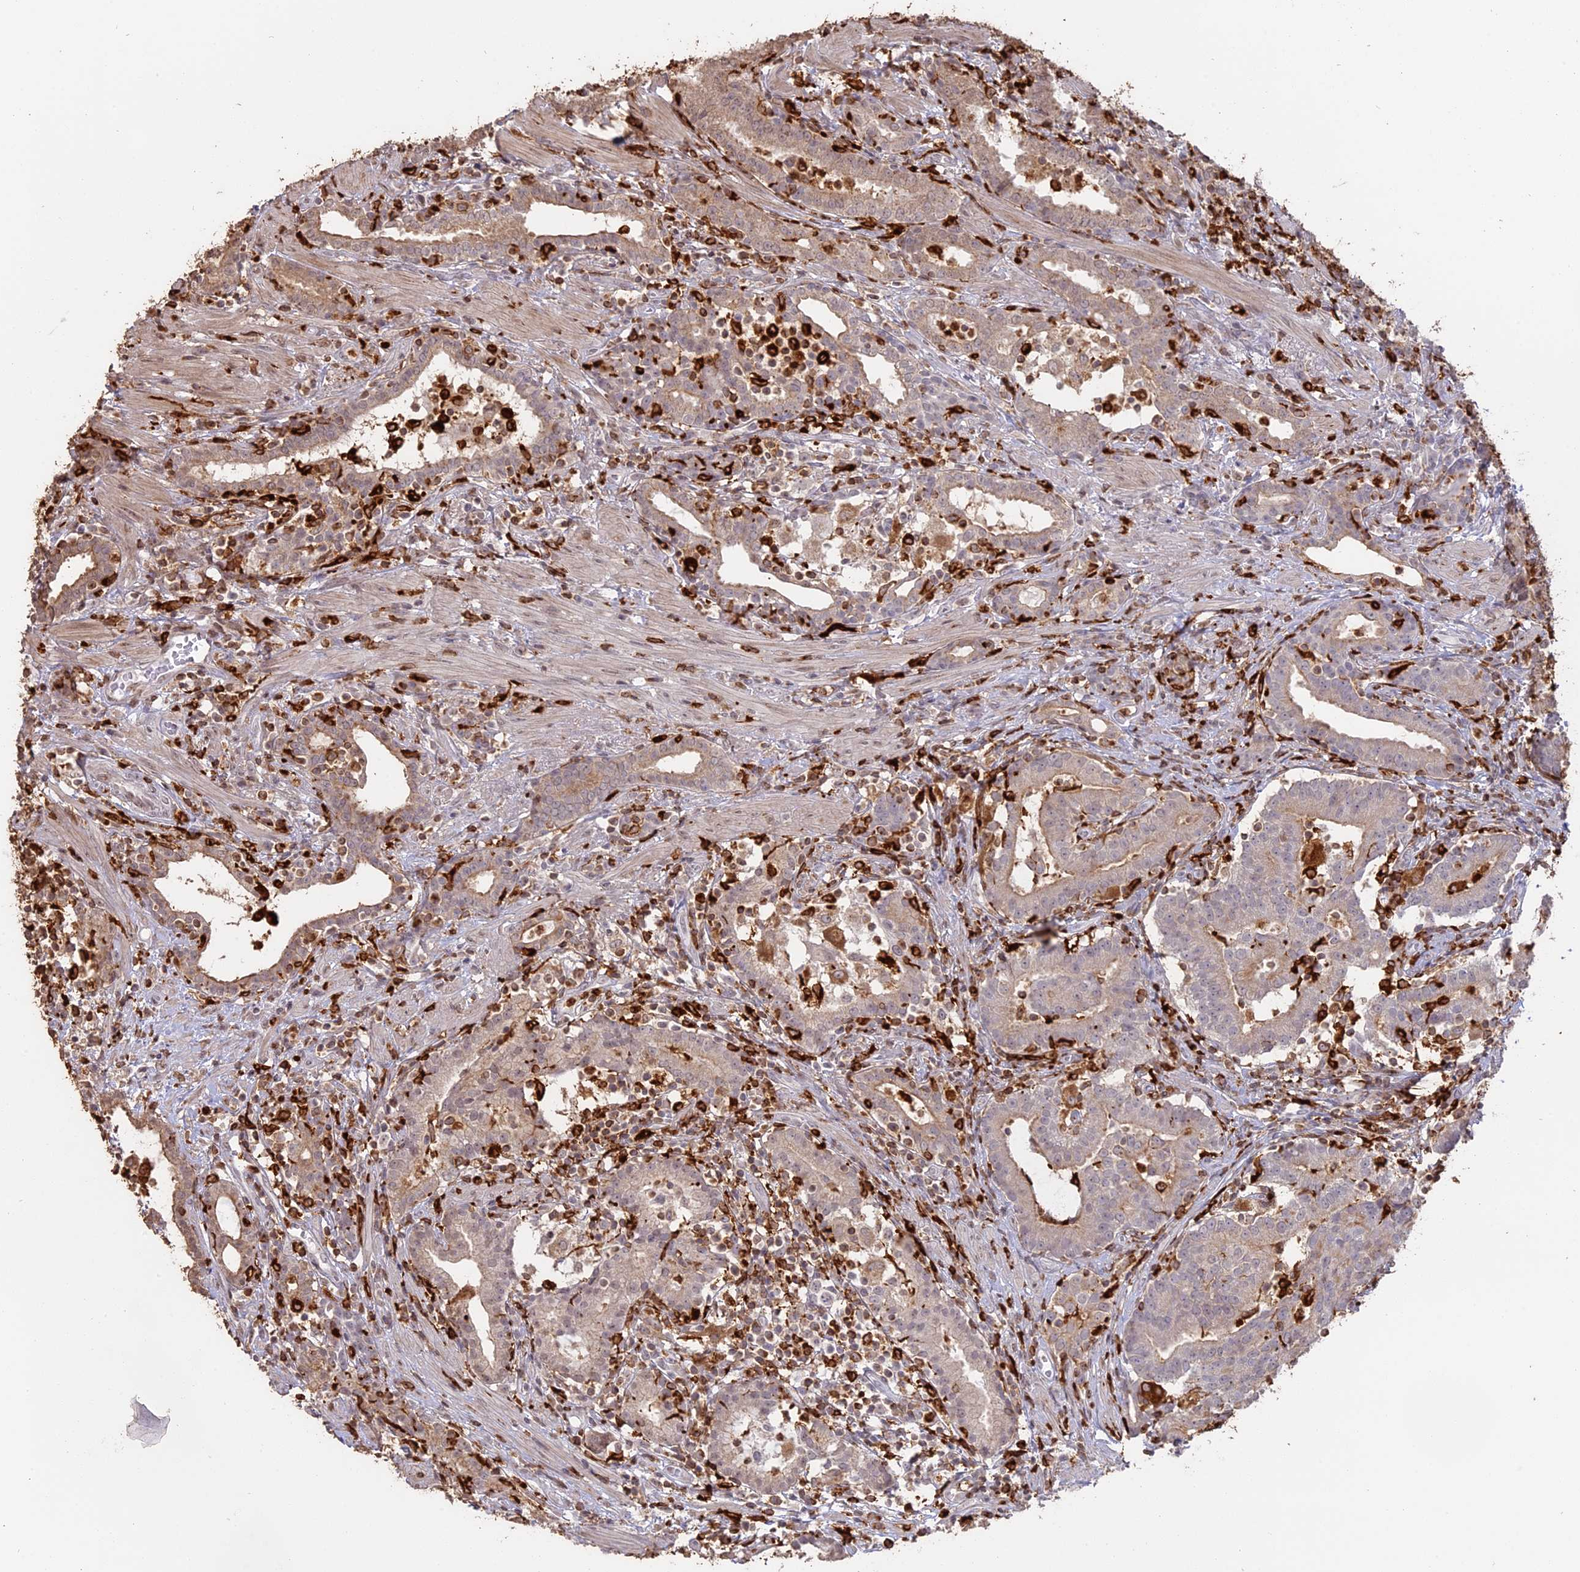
{"staining": {"intensity": "weak", "quantity": ">75%", "location": "cytoplasmic/membranous"}, "tissue": "prostate cancer", "cell_type": "Tumor cells", "image_type": "cancer", "snomed": [{"axis": "morphology", "description": "Adenocarcinoma, High grade"}, {"axis": "topography", "description": "Prostate"}], "caption": "Protein analysis of prostate cancer (high-grade adenocarcinoma) tissue shows weak cytoplasmic/membranous expression in approximately >75% of tumor cells.", "gene": "APOBR", "patient": {"sex": "male", "age": 67}}